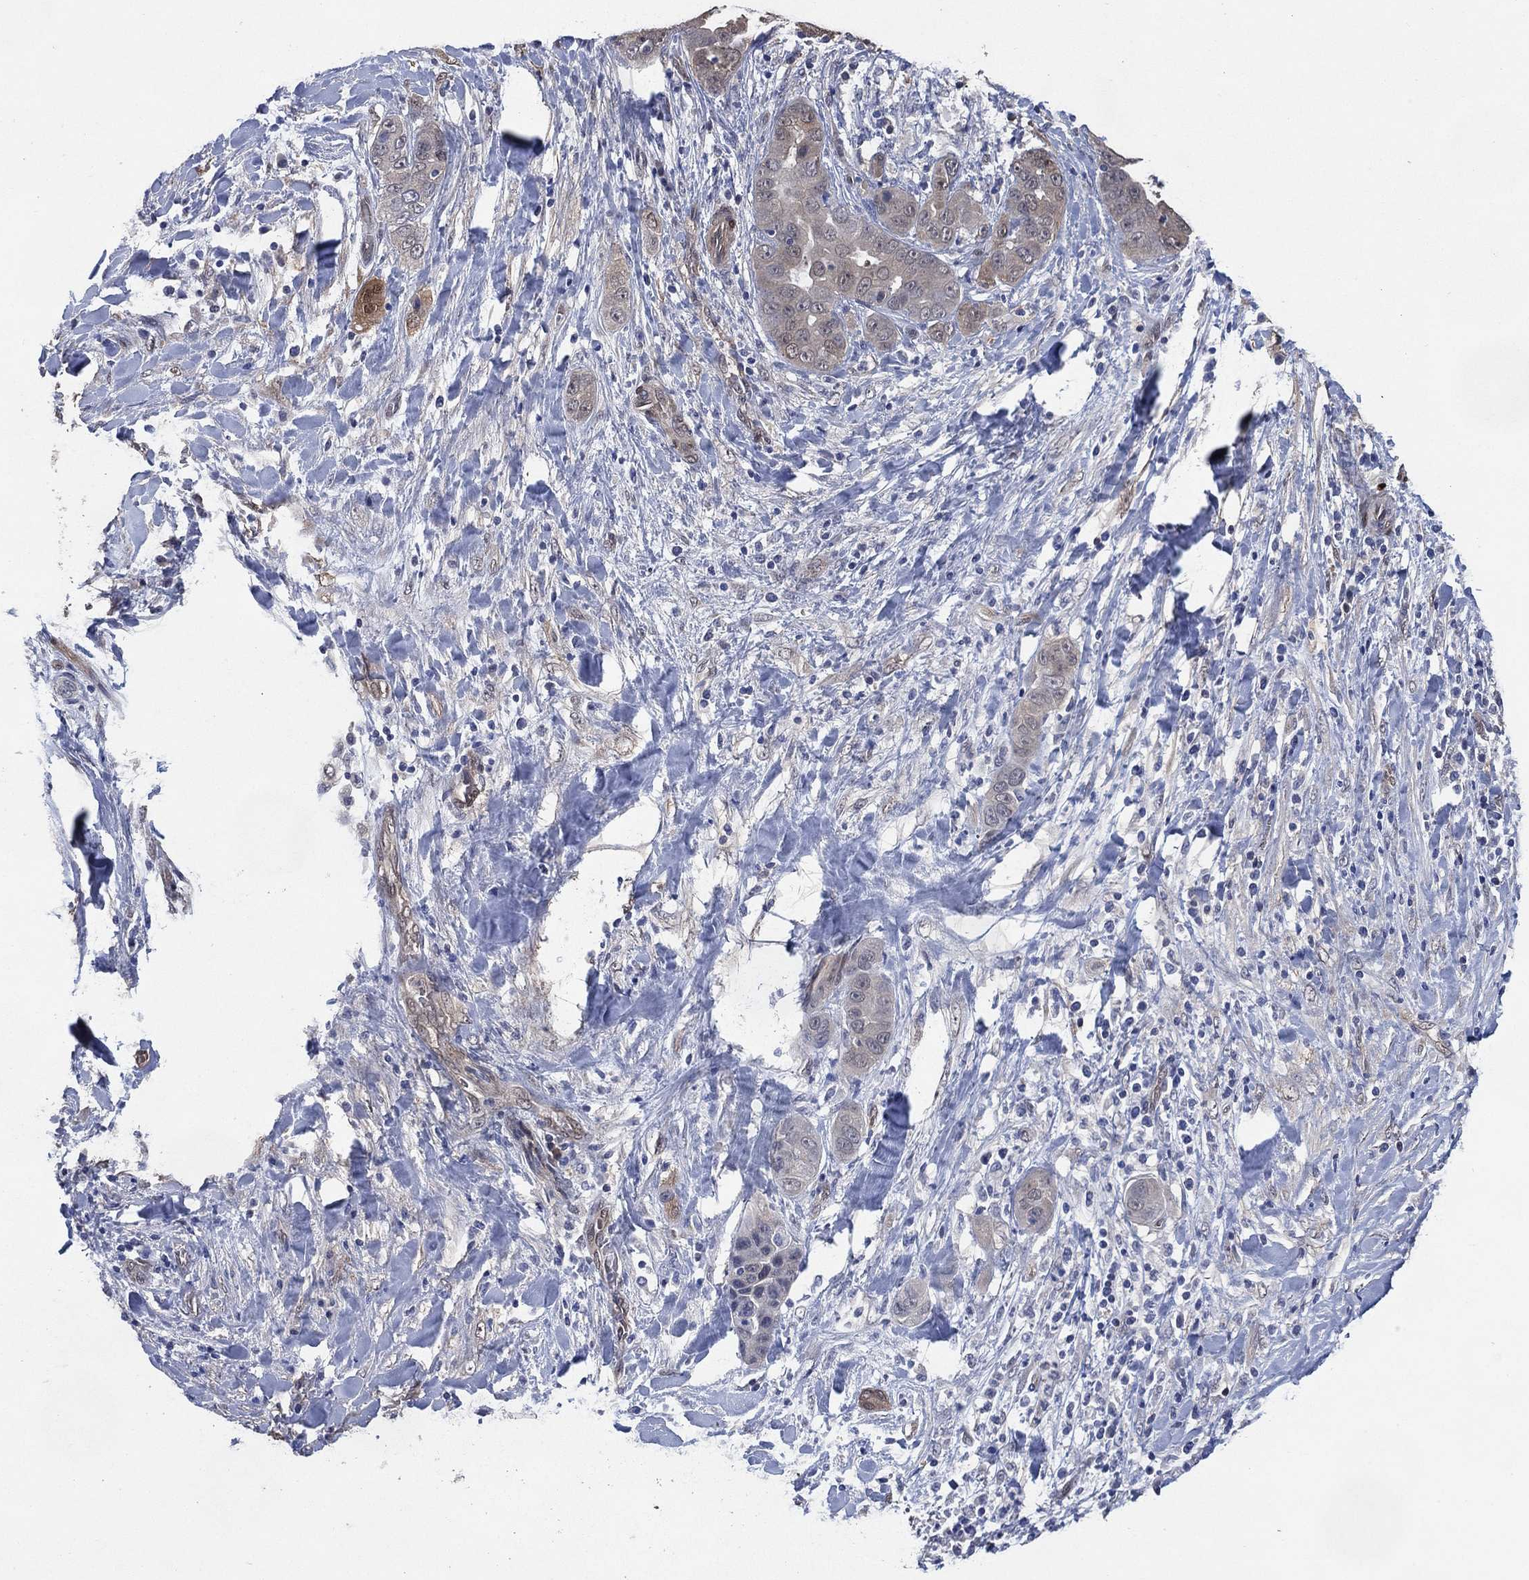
{"staining": {"intensity": "negative", "quantity": "none", "location": "none"}, "tissue": "liver cancer", "cell_type": "Tumor cells", "image_type": "cancer", "snomed": [{"axis": "morphology", "description": "Cholangiocarcinoma"}, {"axis": "topography", "description": "Liver"}], "caption": "Immunohistochemical staining of liver cholangiocarcinoma displays no significant staining in tumor cells.", "gene": "AK1", "patient": {"sex": "female", "age": 52}}